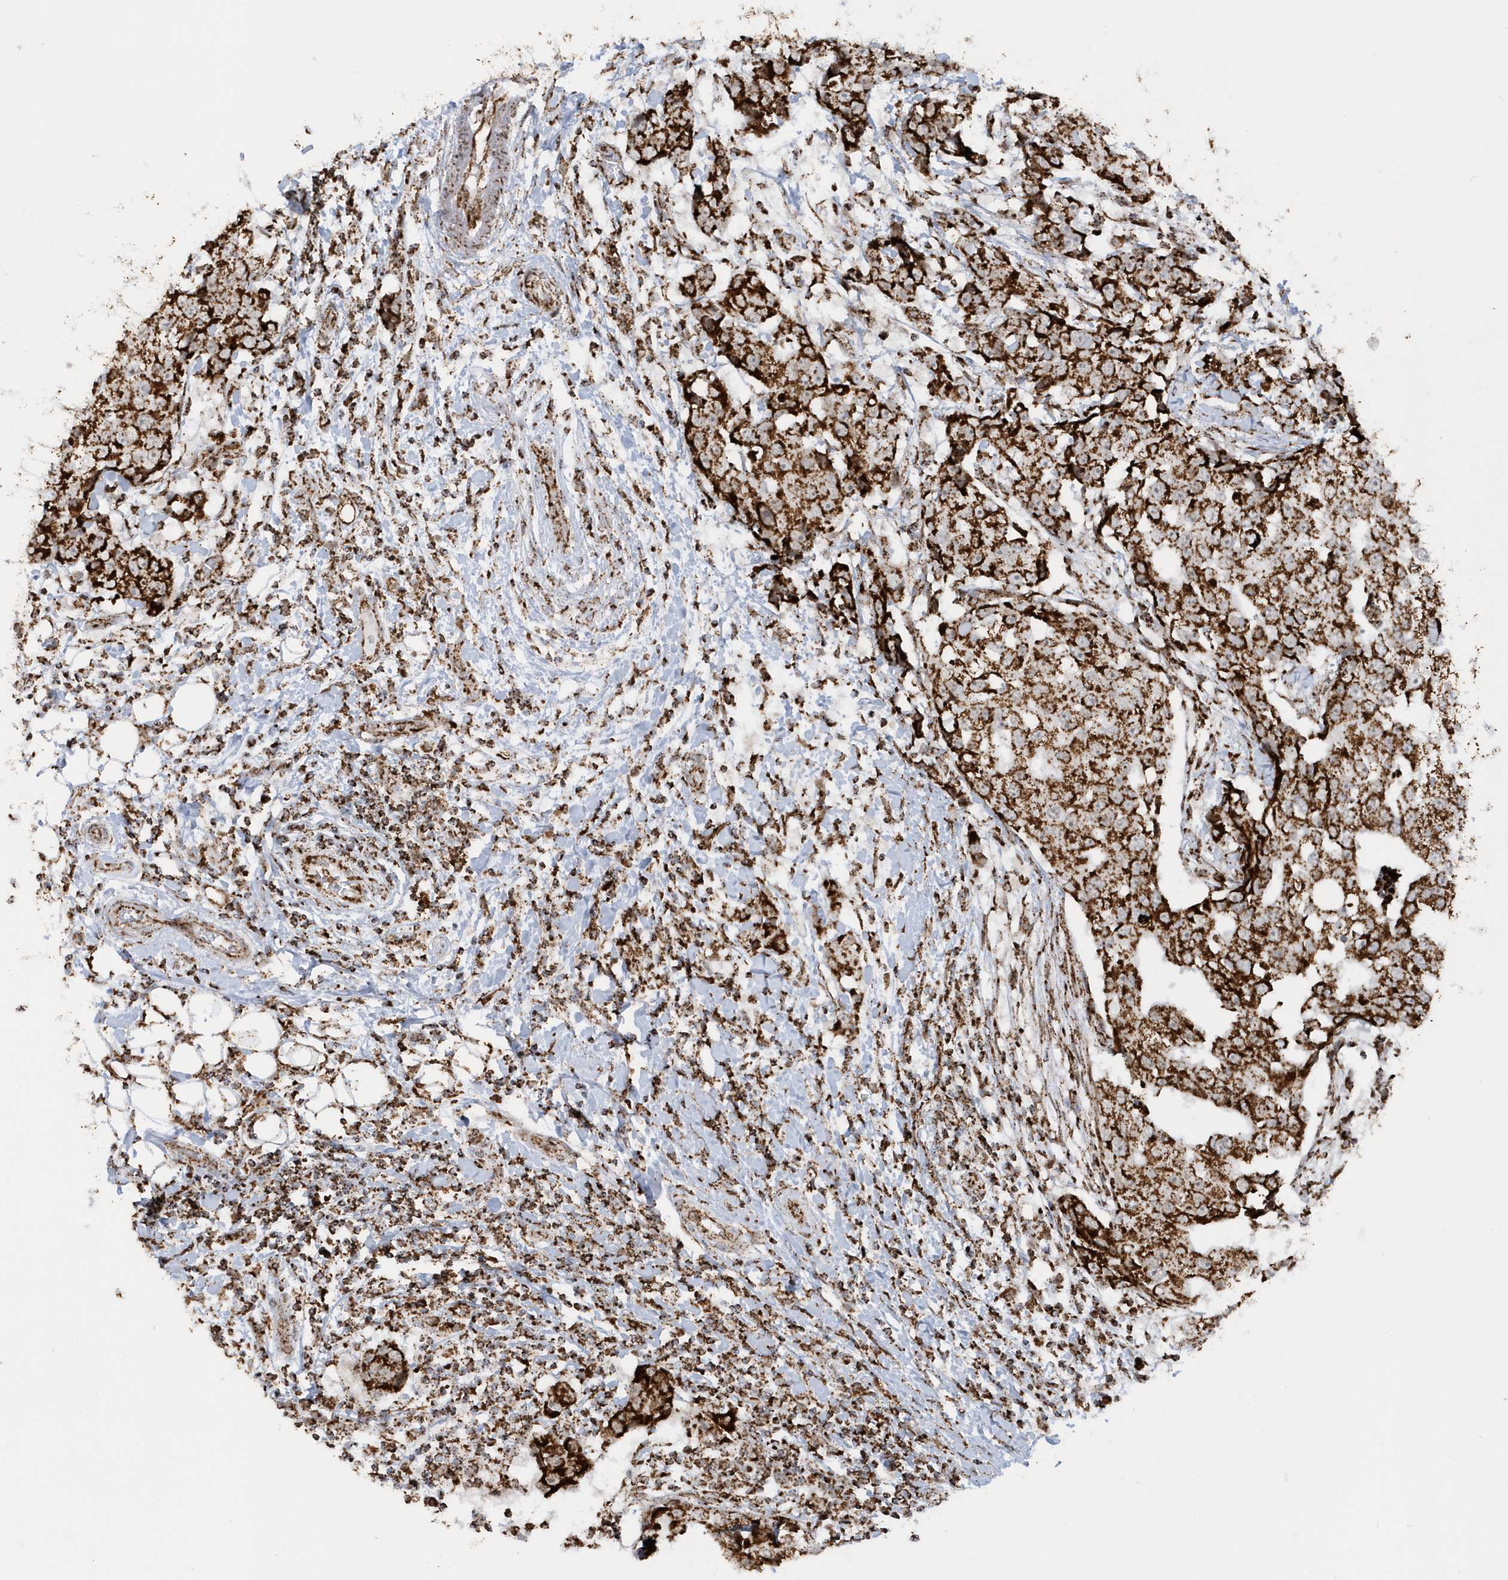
{"staining": {"intensity": "strong", "quantity": ">75%", "location": "cytoplasmic/membranous"}, "tissue": "breast cancer", "cell_type": "Tumor cells", "image_type": "cancer", "snomed": [{"axis": "morphology", "description": "Duct carcinoma"}, {"axis": "topography", "description": "Breast"}], "caption": "Protein staining reveals strong cytoplasmic/membranous expression in about >75% of tumor cells in breast intraductal carcinoma.", "gene": "CRY2", "patient": {"sex": "female", "age": 27}}